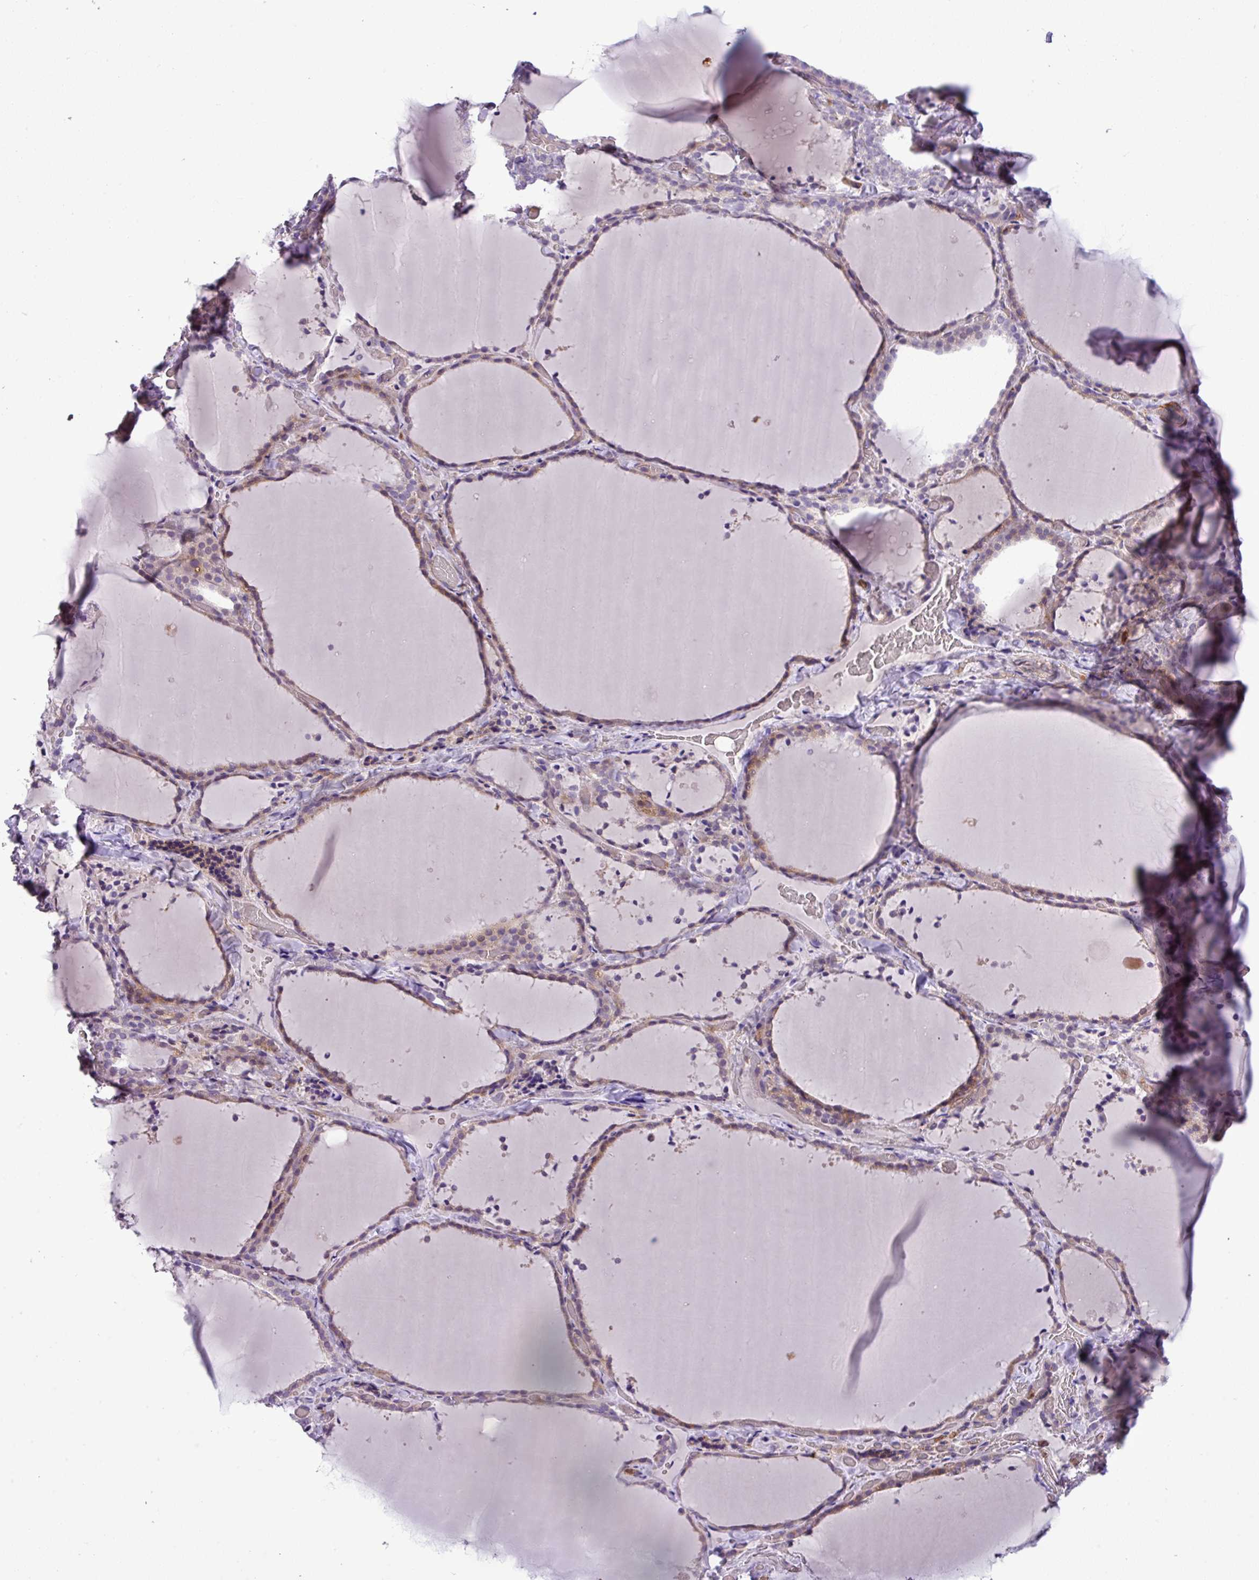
{"staining": {"intensity": "weak", "quantity": "25%-75%", "location": "cytoplasmic/membranous"}, "tissue": "thyroid gland", "cell_type": "Glandular cells", "image_type": "normal", "snomed": [{"axis": "morphology", "description": "Normal tissue, NOS"}, {"axis": "topography", "description": "Thyroid gland"}], "caption": "Brown immunohistochemical staining in normal thyroid gland displays weak cytoplasmic/membranous staining in approximately 25%-75% of glandular cells.", "gene": "NBEAL2", "patient": {"sex": "female", "age": 22}}